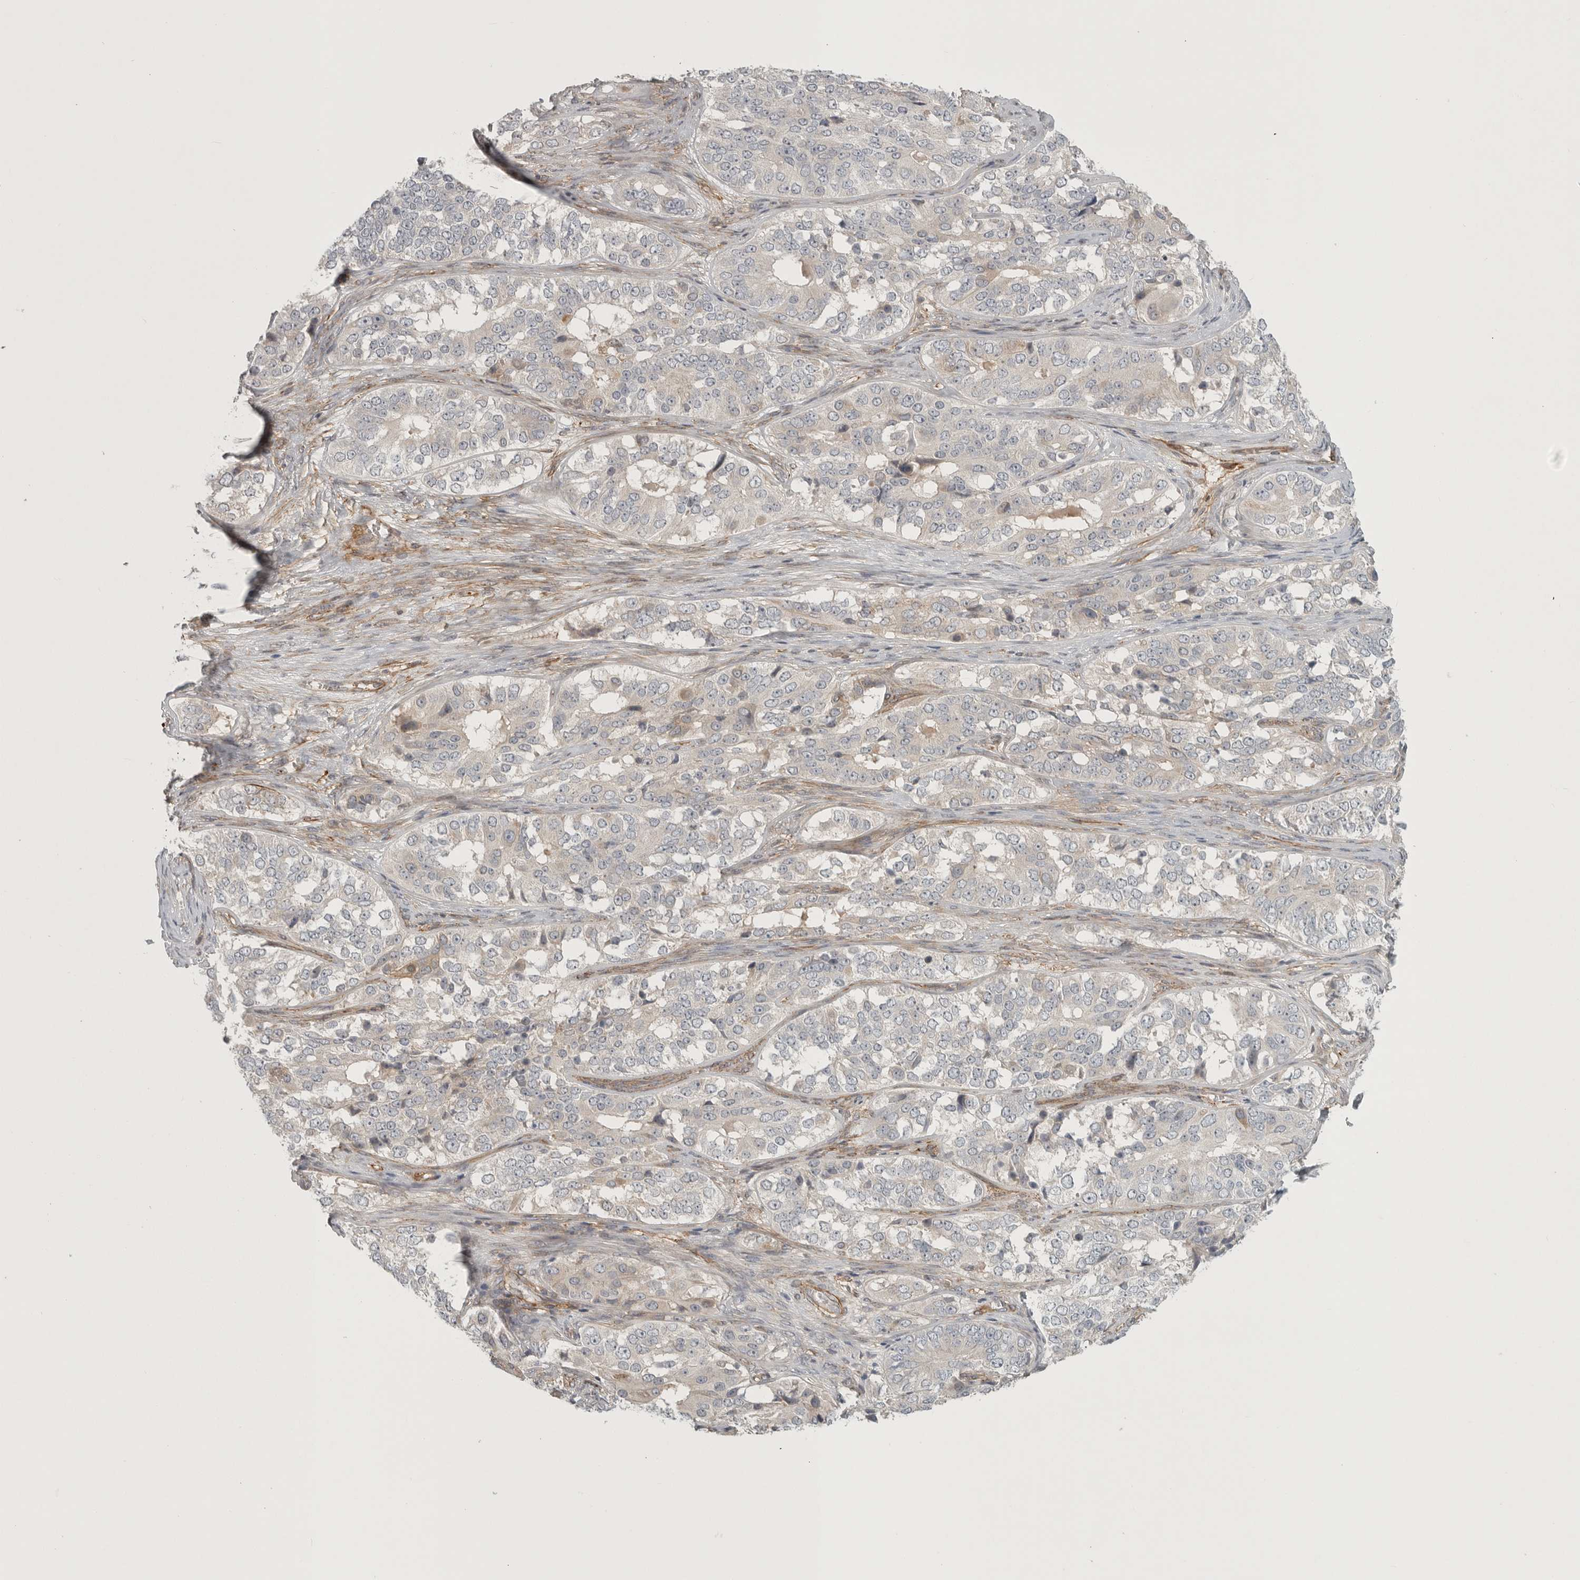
{"staining": {"intensity": "weak", "quantity": "<25%", "location": "cytoplasmic/membranous"}, "tissue": "ovarian cancer", "cell_type": "Tumor cells", "image_type": "cancer", "snomed": [{"axis": "morphology", "description": "Carcinoma, endometroid"}, {"axis": "topography", "description": "Ovary"}], "caption": "Human ovarian cancer (endometroid carcinoma) stained for a protein using immunohistochemistry (IHC) reveals no positivity in tumor cells.", "gene": "LONRF1", "patient": {"sex": "female", "age": 51}}